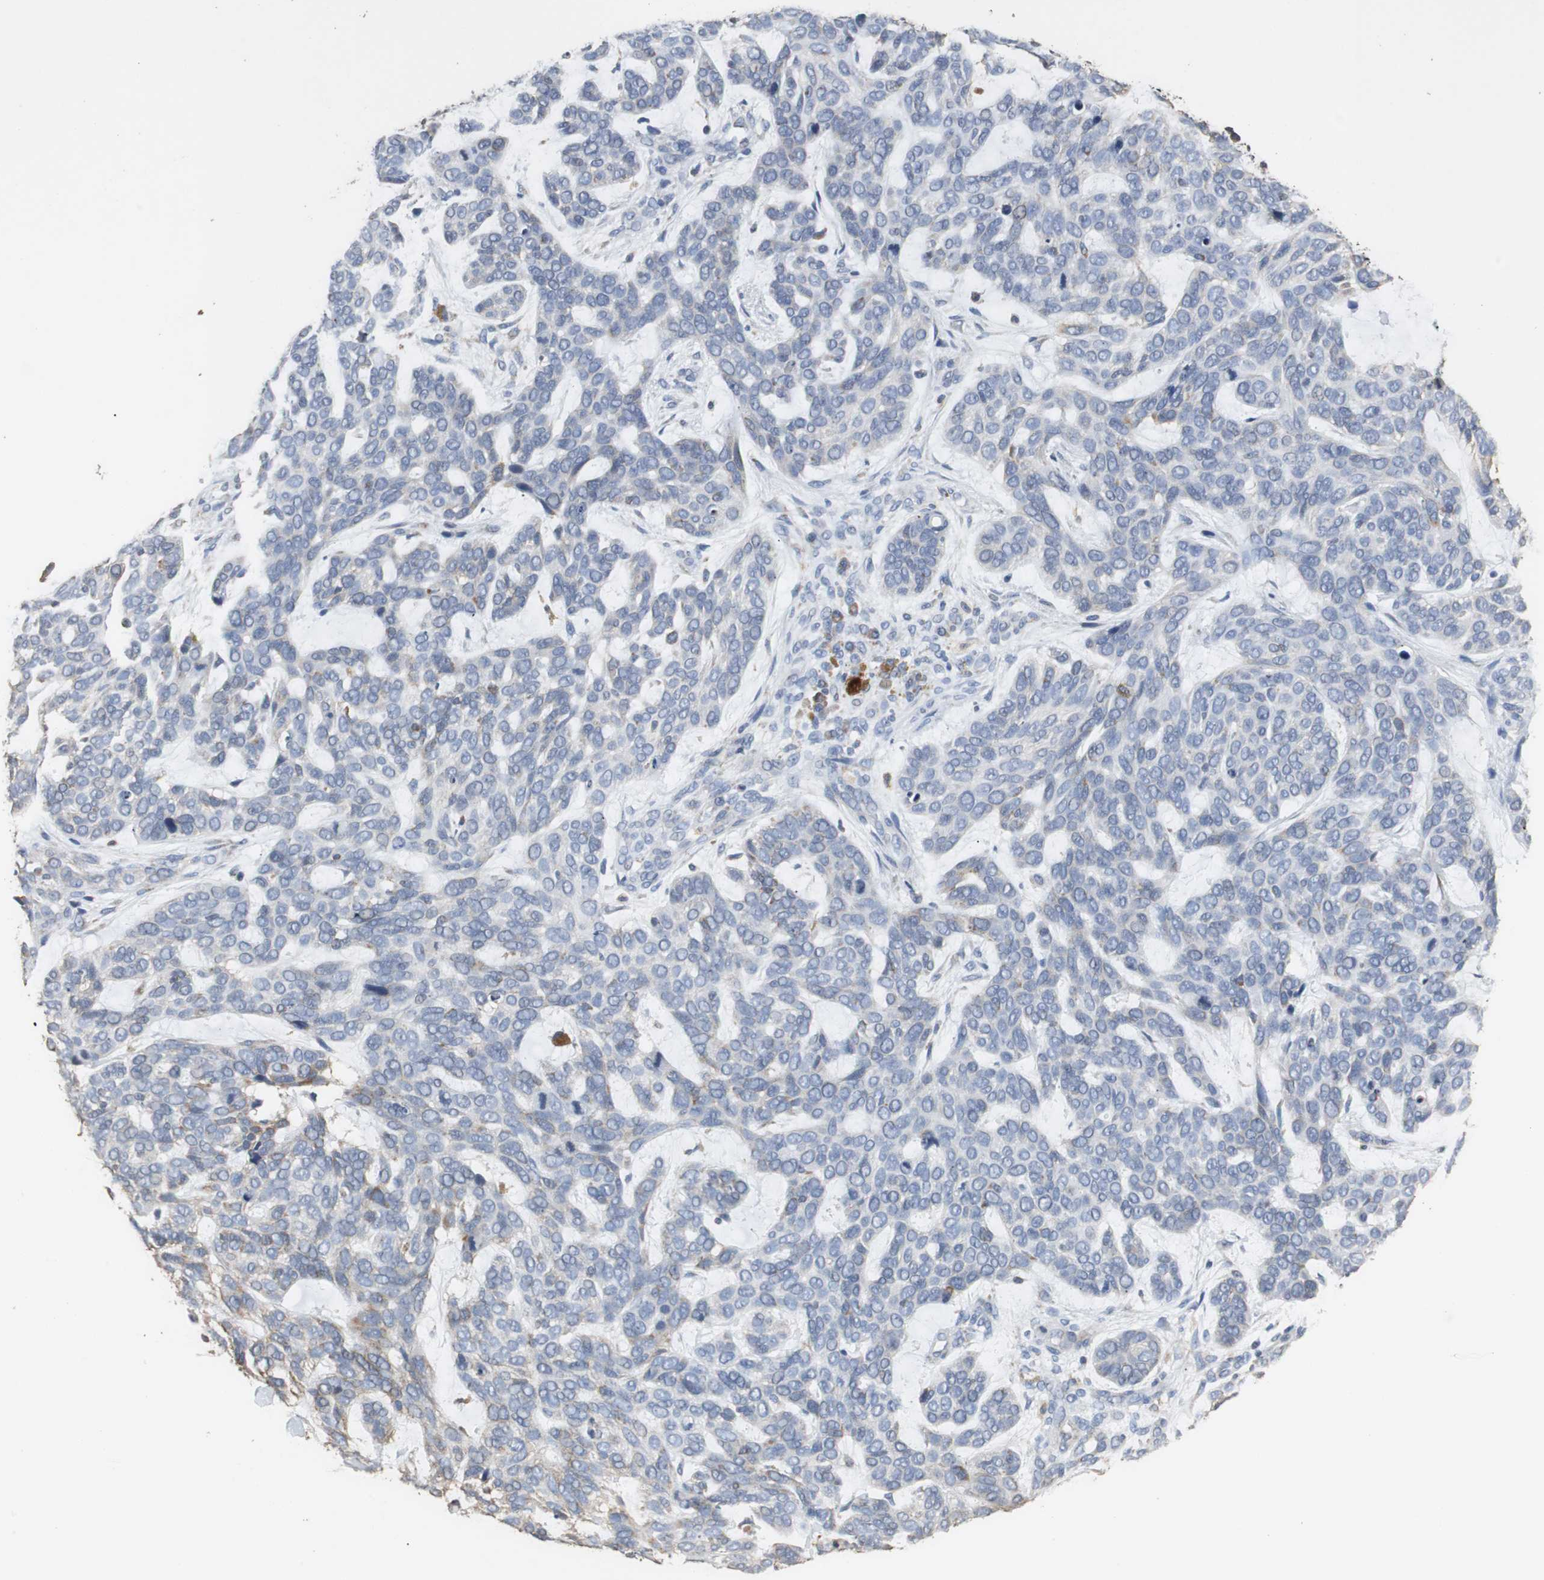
{"staining": {"intensity": "weak", "quantity": "<25%", "location": "cytoplasmic/membranous"}, "tissue": "skin cancer", "cell_type": "Tumor cells", "image_type": "cancer", "snomed": [{"axis": "morphology", "description": "Basal cell carcinoma"}, {"axis": "topography", "description": "Skin"}], "caption": "Immunohistochemistry photomicrograph of neoplastic tissue: skin cancer stained with DAB (3,3'-diaminobenzidine) reveals no significant protein staining in tumor cells.", "gene": "HMGCL", "patient": {"sex": "male", "age": 87}}